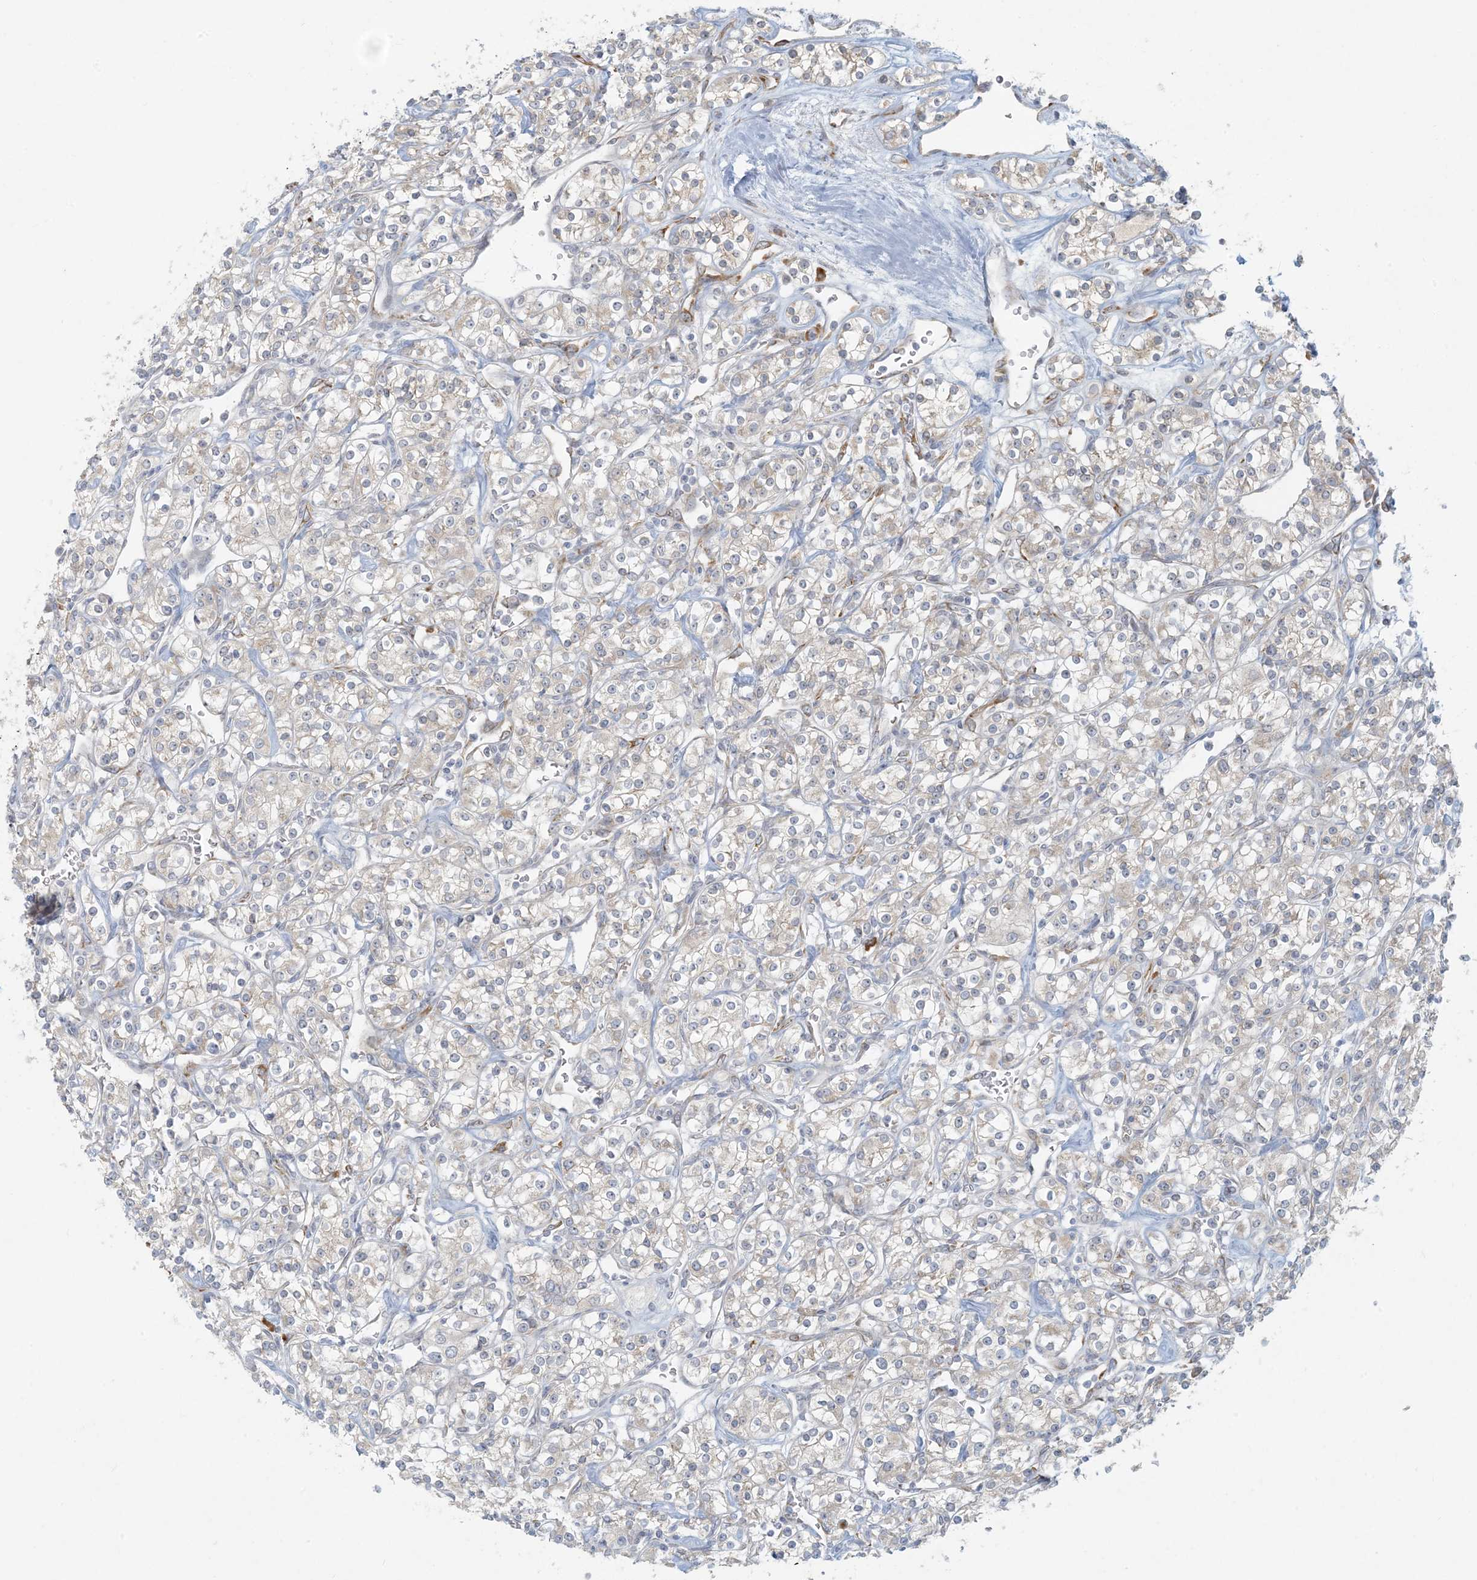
{"staining": {"intensity": "negative", "quantity": "none", "location": "none"}, "tissue": "renal cancer", "cell_type": "Tumor cells", "image_type": "cancer", "snomed": [{"axis": "morphology", "description": "Adenocarcinoma, NOS"}, {"axis": "topography", "description": "Kidney"}], "caption": "A high-resolution image shows IHC staining of renal cancer, which exhibits no significant expression in tumor cells.", "gene": "HACL1", "patient": {"sex": "male", "age": 77}}